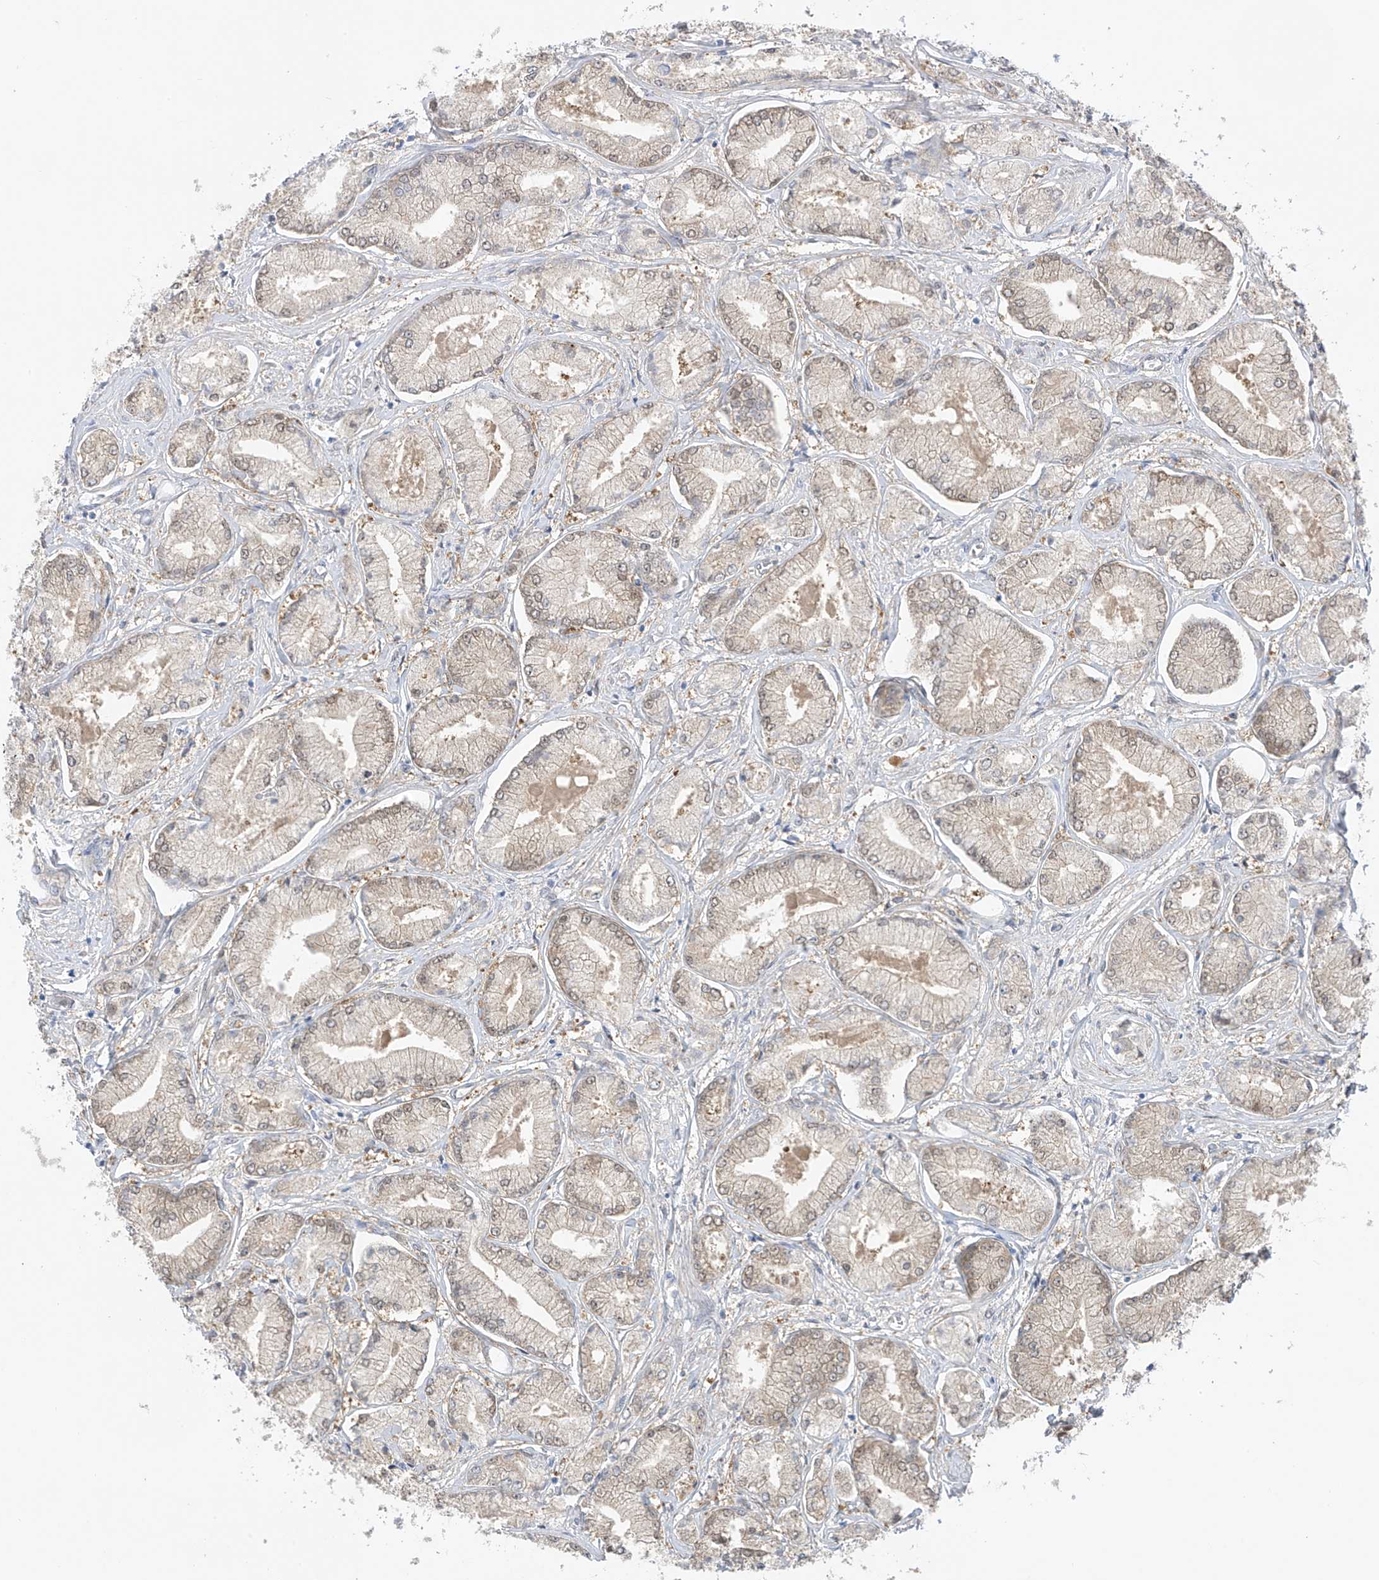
{"staining": {"intensity": "weak", "quantity": "<25%", "location": "cytoplasmic/membranous"}, "tissue": "prostate cancer", "cell_type": "Tumor cells", "image_type": "cancer", "snomed": [{"axis": "morphology", "description": "Adenocarcinoma, Low grade"}, {"axis": "topography", "description": "Prostate"}], "caption": "There is no significant staining in tumor cells of prostate low-grade adenocarcinoma.", "gene": "EIPR1", "patient": {"sex": "male", "age": 60}}